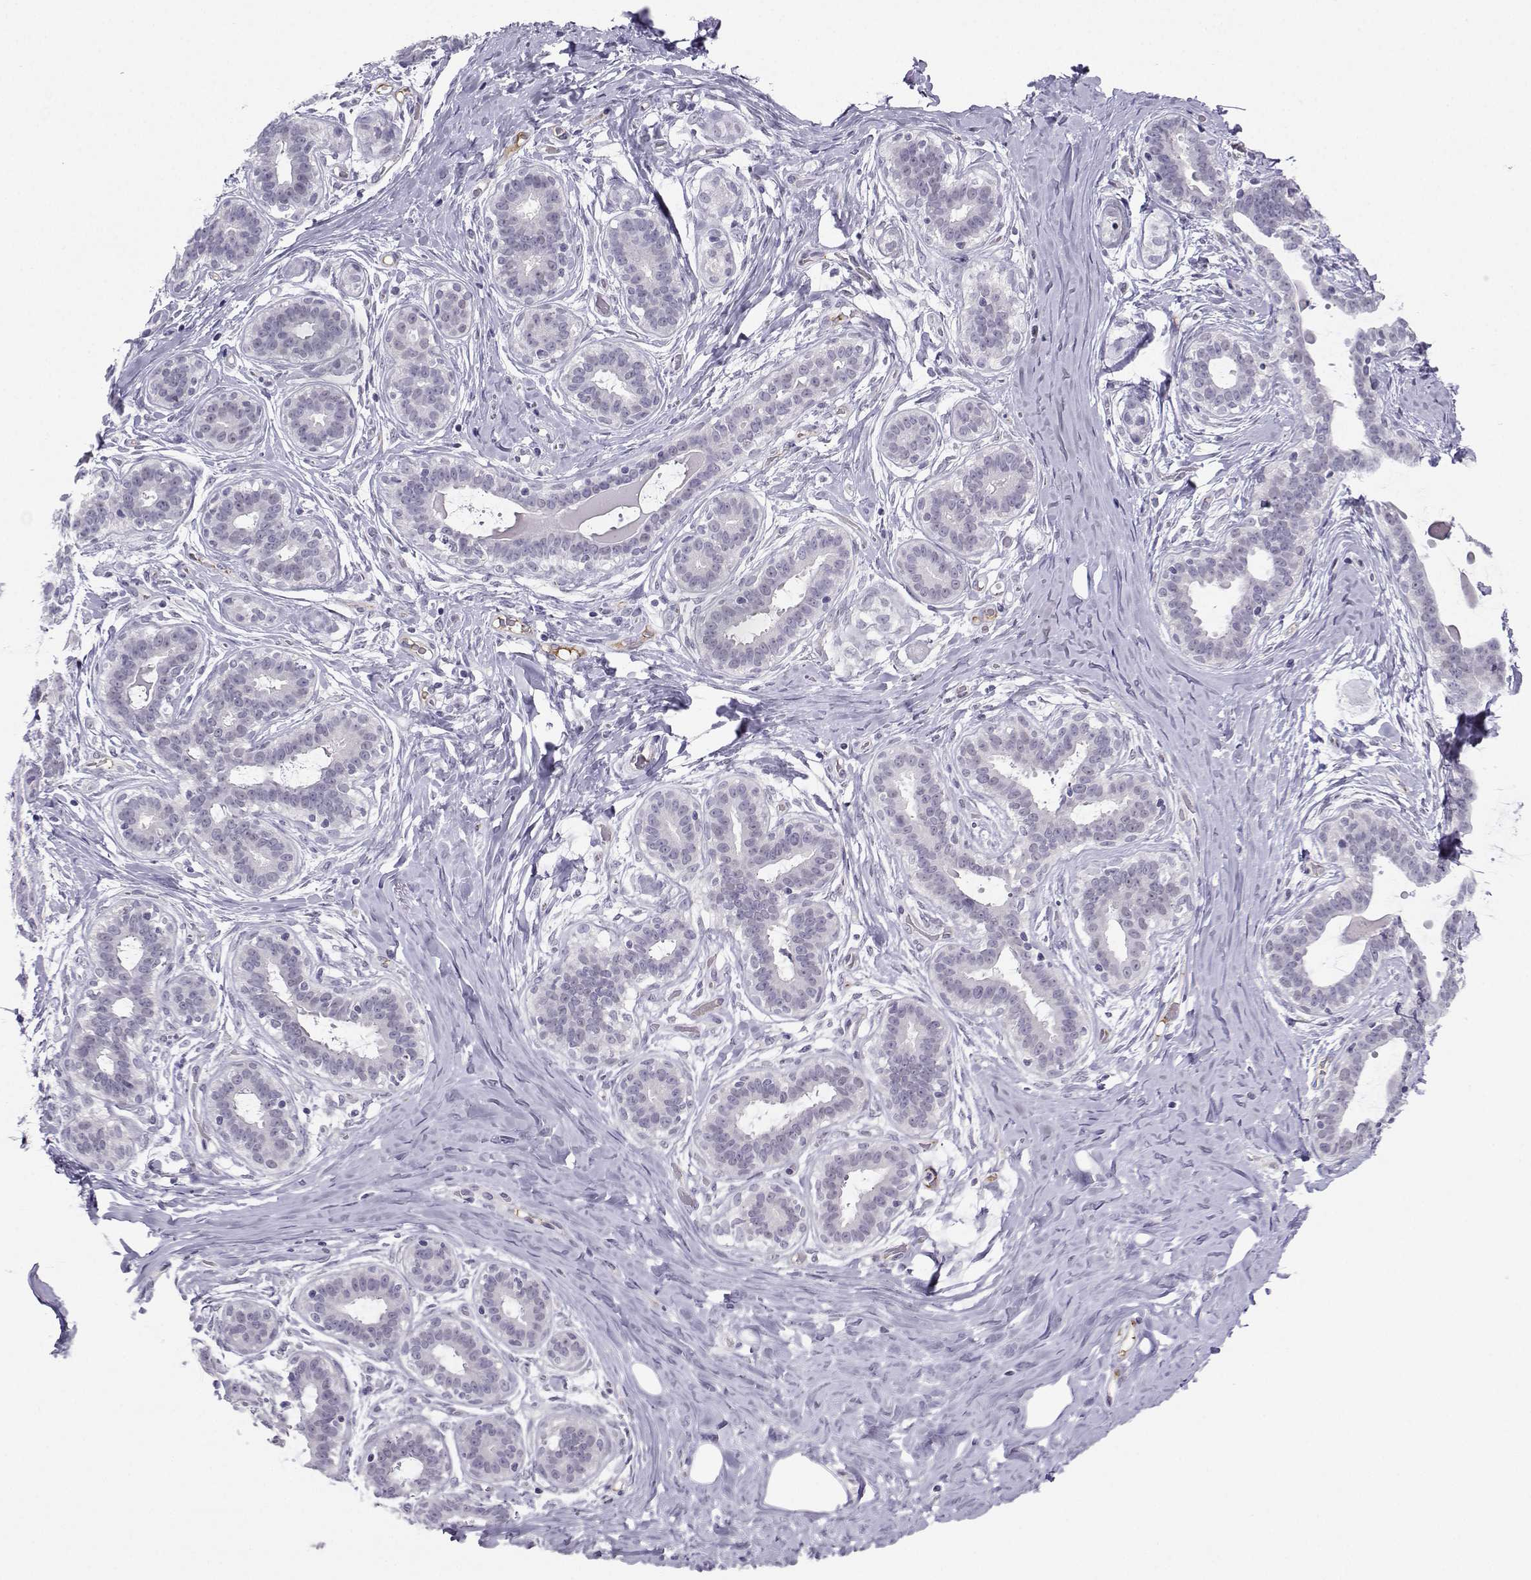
{"staining": {"intensity": "negative", "quantity": "none", "location": "none"}, "tissue": "breast", "cell_type": "Adipocytes", "image_type": "normal", "snomed": [{"axis": "morphology", "description": "Normal tissue, NOS"}, {"axis": "topography", "description": "Skin"}, {"axis": "topography", "description": "Breast"}], "caption": "Immunohistochemical staining of unremarkable human breast reveals no significant expression in adipocytes. (DAB (3,3'-diaminobenzidine) immunohistochemistry visualized using brightfield microscopy, high magnification).", "gene": "LHX1", "patient": {"sex": "female", "age": 43}}